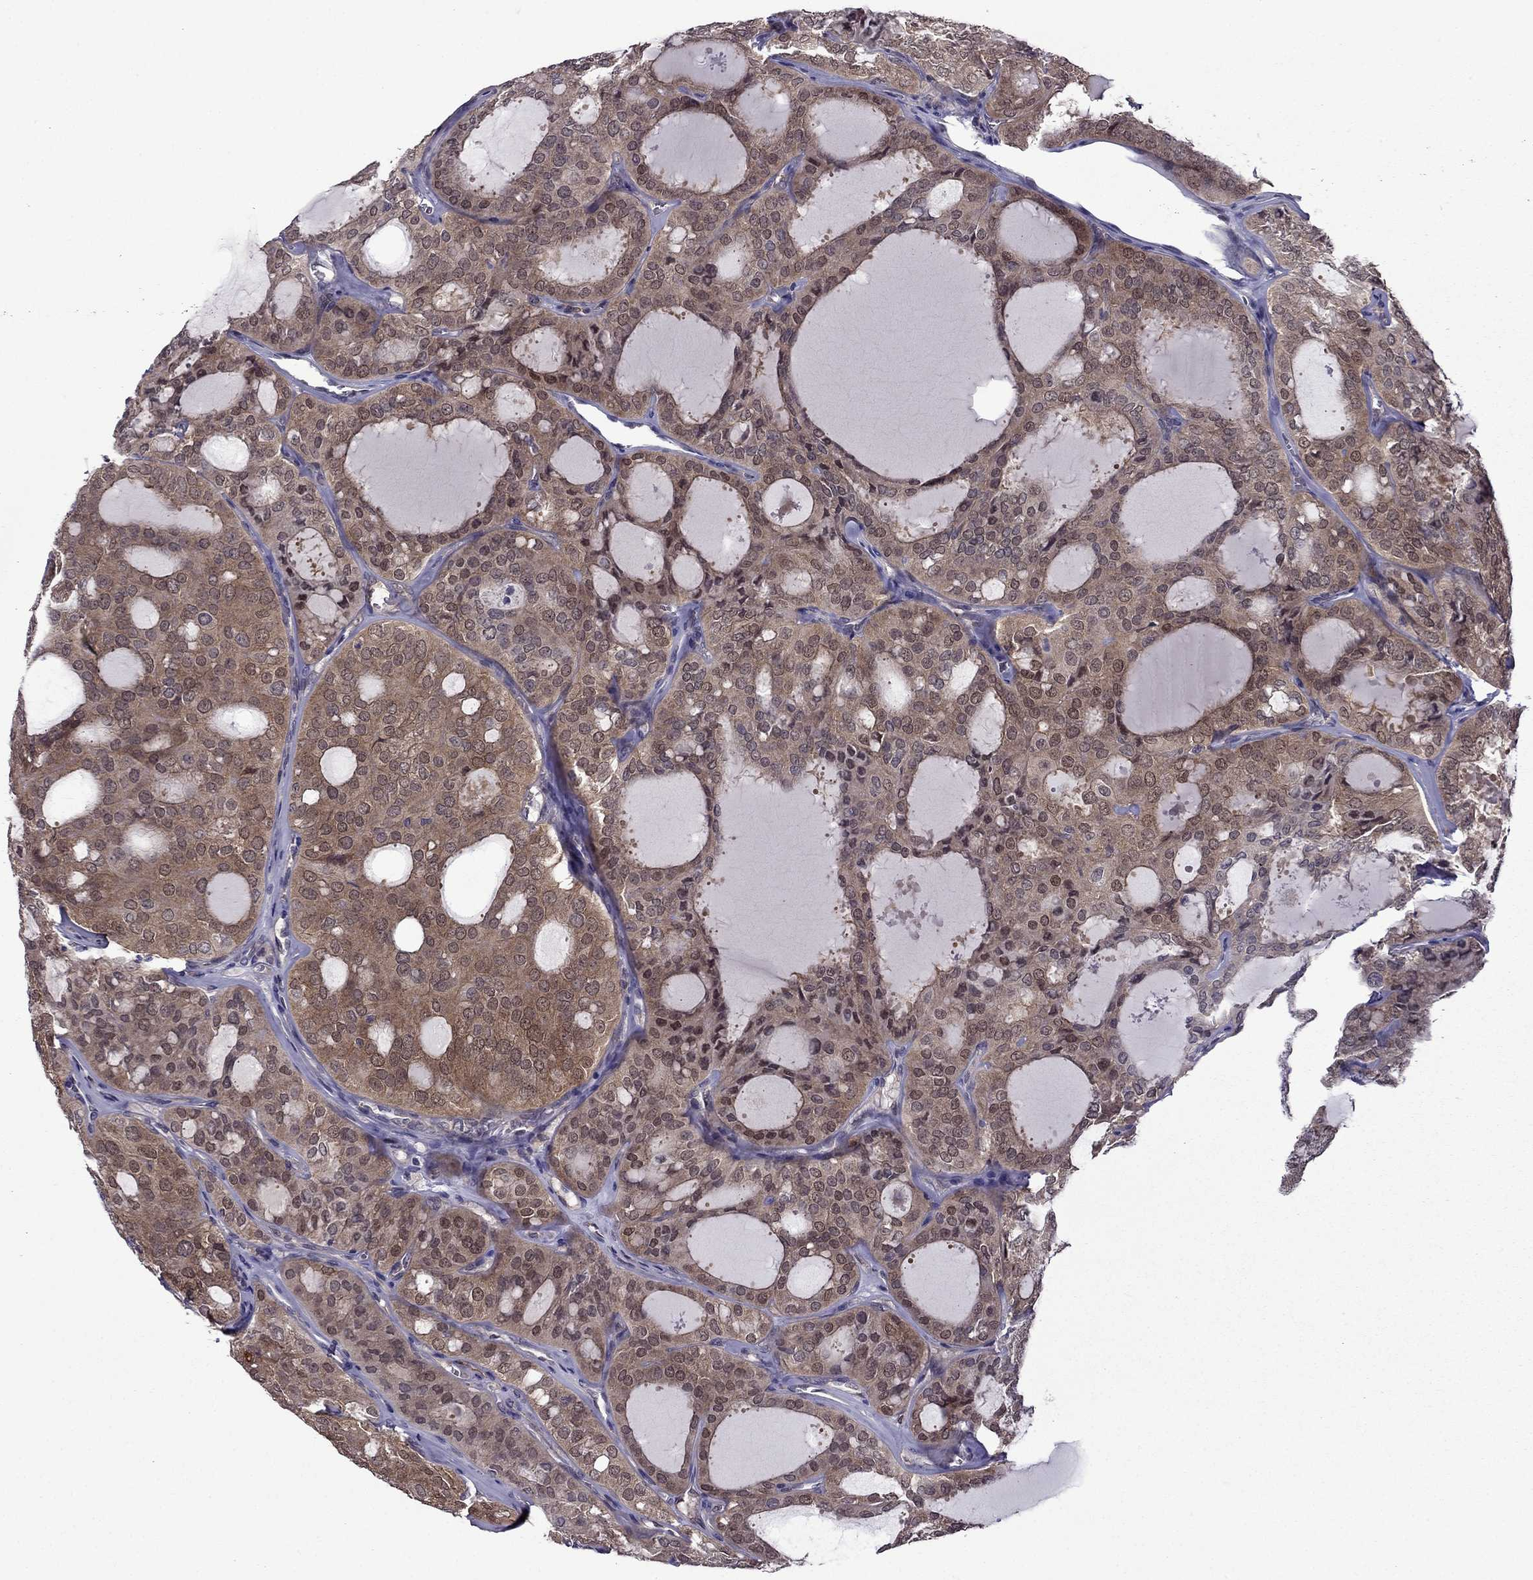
{"staining": {"intensity": "moderate", "quantity": ">75%", "location": "cytoplasmic/membranous"}, "tissue": "thyroid cancer", "cell_type": "Tumor cells", "image_type": "cancer", "snomed": [{"axis": "morphology", "description": "Follicular adenoma carcinoma, NOS"}, {"axis": "topography", "description": "Thyroid gland"}], "caption": "The histopathology image displays immunohistochemical staining of thyroid cancer. There is moderate cytoplasmic/membranous staining is seen in about >75% of tumor cells.", "gene": "CDK5", "patient": {"sex": "male", "age": 75}}